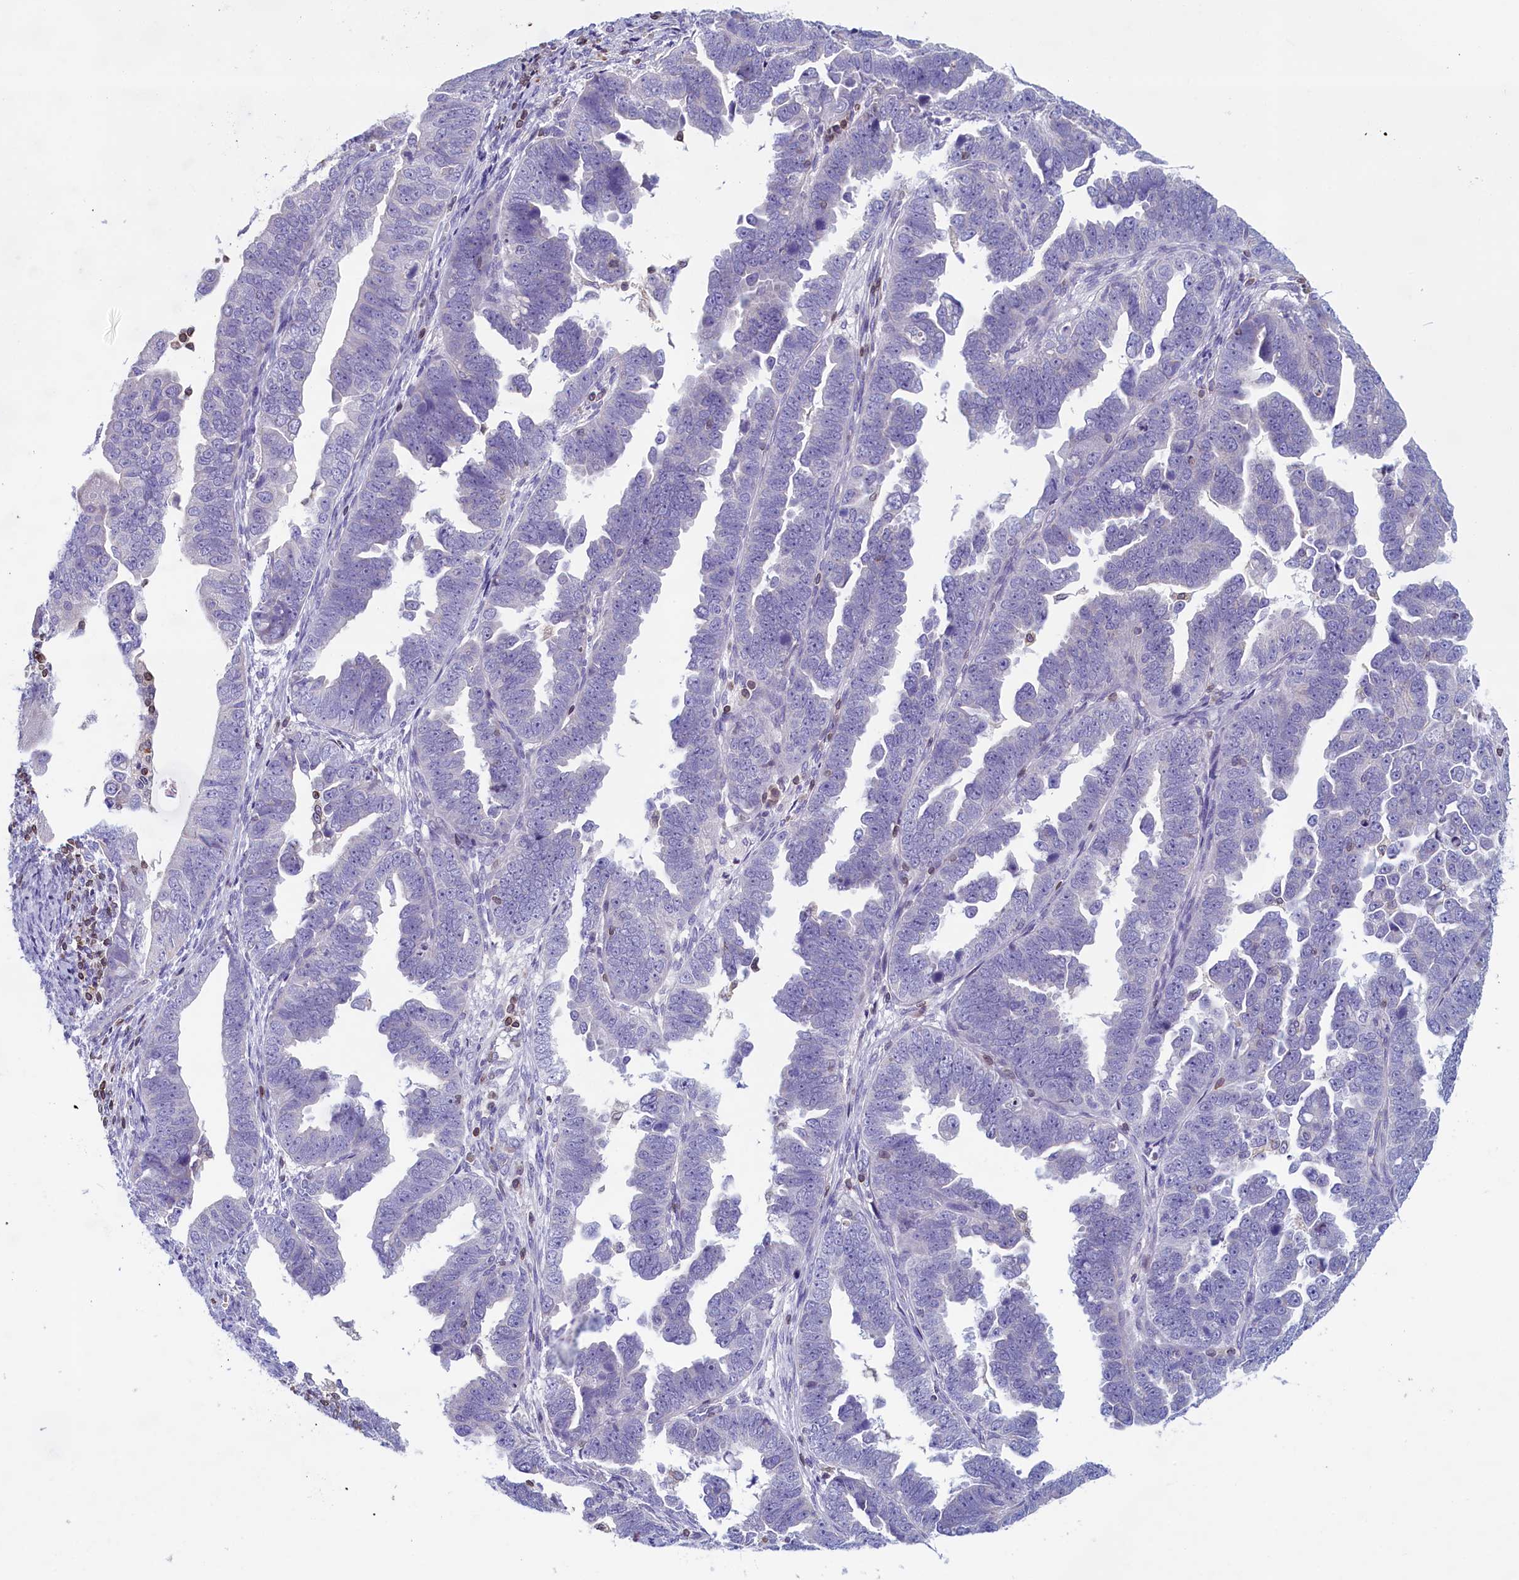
{"staining": {"intensity": "negative", "quantity": "none", "location": "none"}, "tissue": "endometrial cancer", "cell_type": "Tumor cells", "image_type": "cancer", "snomed": [{"axis": "morphology", "description": "Adenocarcinoma, NOS"}, {"axis": "topography", "description": "Endometrium"}], "caption": "DAB immunohistochemical staining of endometrial cancer (adenocarcinoma) displays no significant expression in tumor cells.", "gene": "TRAF3IP3", "patient": {"sex": "female", "age": 75}}